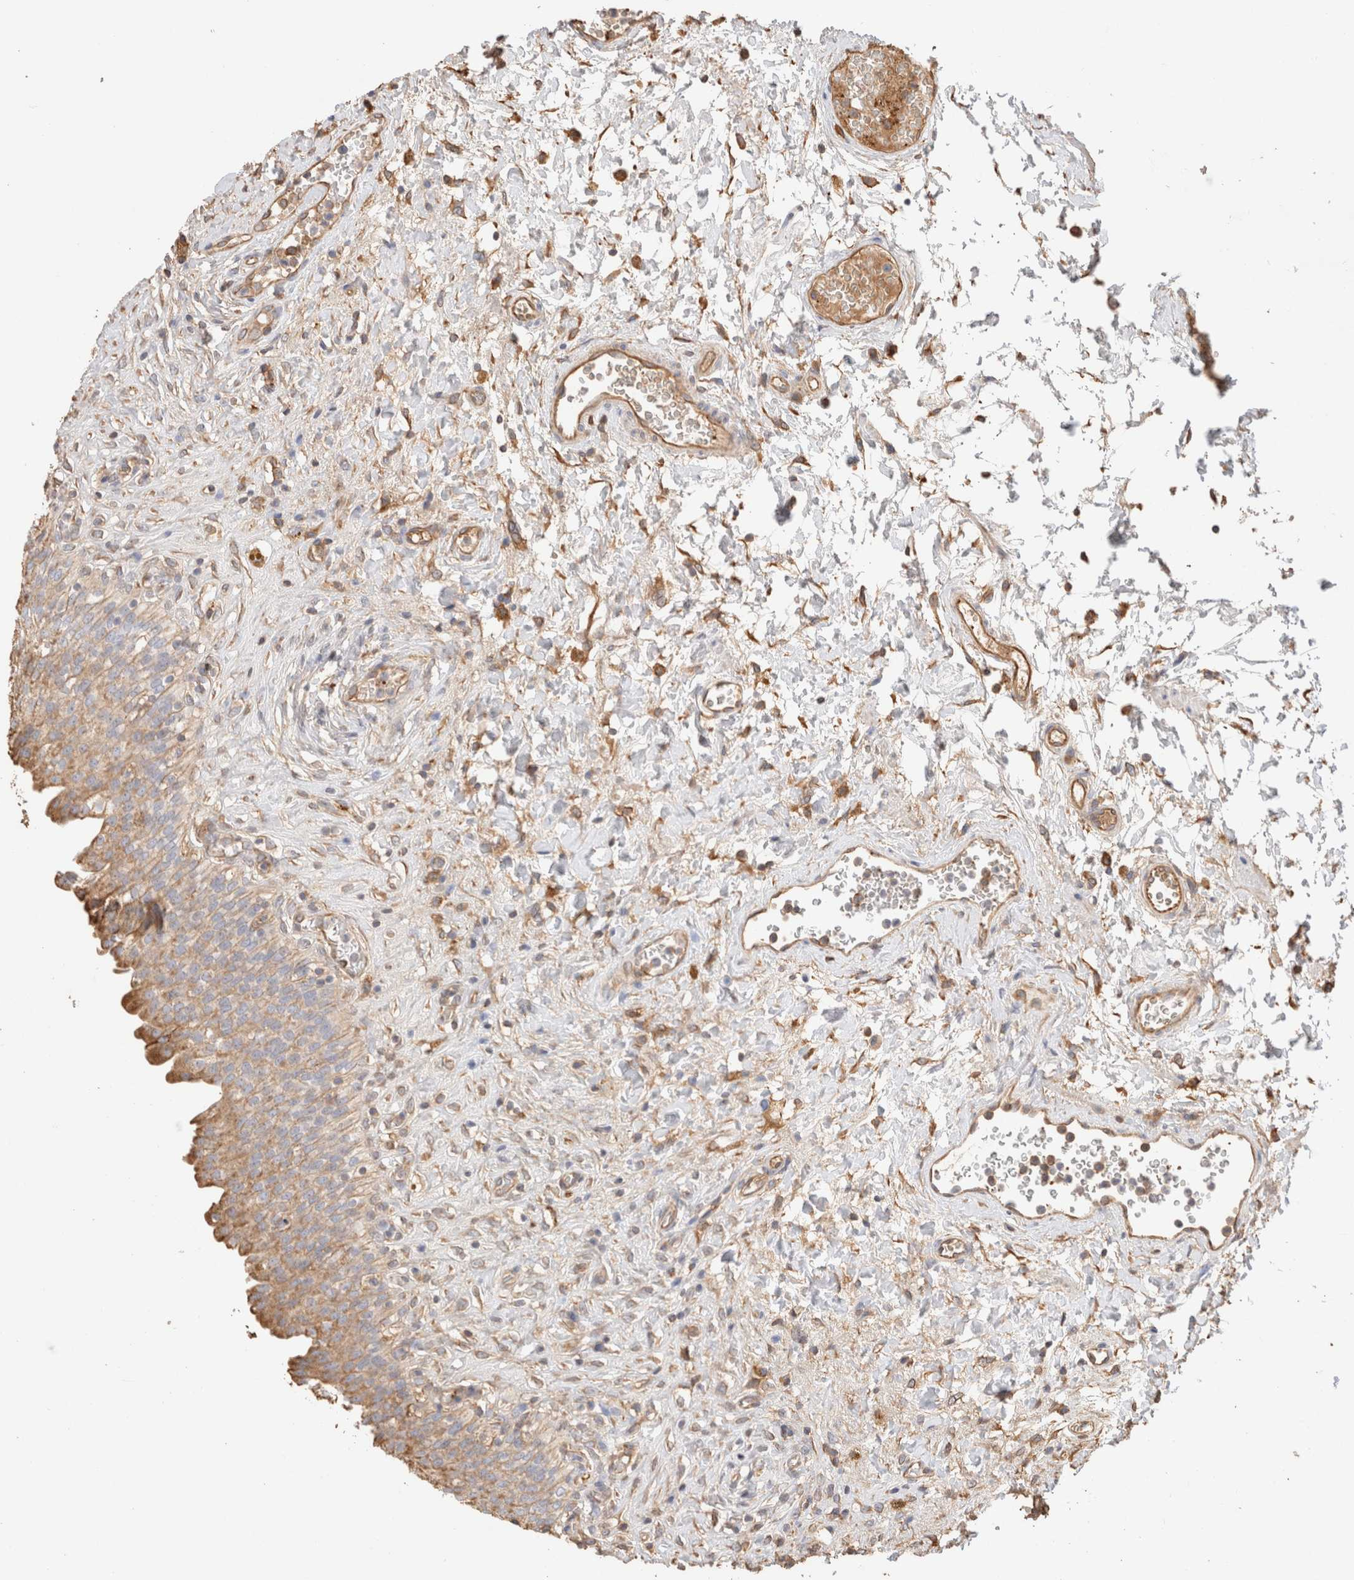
{"staining": {"intensity": "moderate", "quantity": "<25%", "location": "cytoplasmic/membranous"}, "tissue": "urinary bladder", "cell_type": "Urothelial cells", "image_type": "normal", "snomed": [{"axis": "morphology", "description": "Urothelial carcinoma, High grade"}, {"axis": "topography", "description": "Urinary bladder"}], "caption": "The immunohistochemical stain shows moderate cytoplasmic/membranous positivity in urothelial cells of normal urinary bladder. The protein of interest is stained brown, and the nuclei are stained in blue (DAB IHC with brightfield microscopy, high magnification).", "gene": "PROS1", "patient": {"sex": "male", "age": 46}}